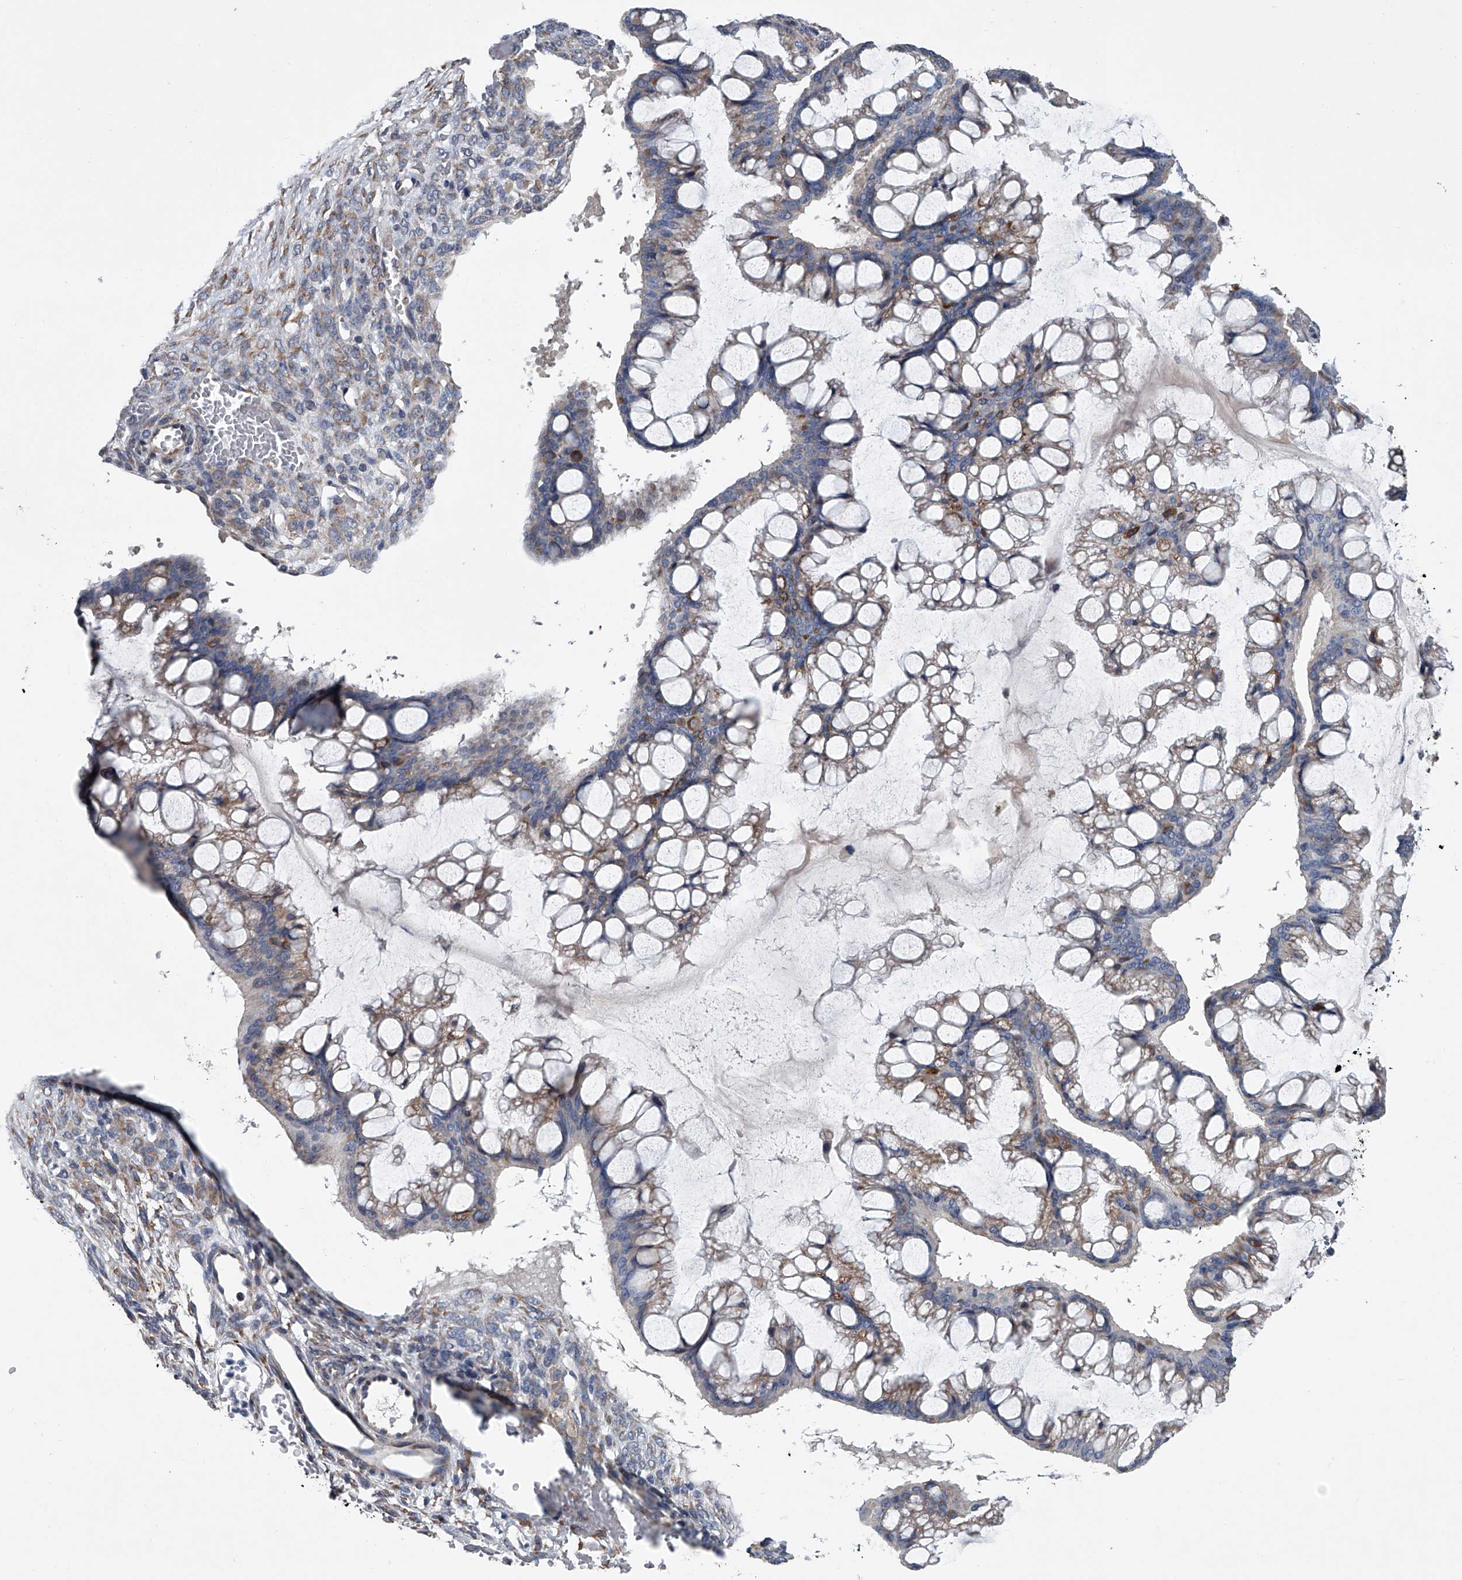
{"staining": {"intensity": "weak", "quantity": "25%-75%", "location": "cytoplasmic/membranous"}, "tissue": "ovarian cancer", "cell_type": "Tumor cells", "image_type": "cancer", "snomed": [{"axis": "morphology", "description": "Cystadenocarcinoma, mucinous, NOS"}, {"axis": "topography", "description": "Ovary"}], "caption": "This image demonstrates immunohistochemistry (IHC) staining of human ovarian mucinous cystadenocarcinoma, with low weak cytoplasmic/membranous positivity in approximately 25%-75% of tumor cells.", "gene": "ABCG1", "patient": {"sex": "female", "age": 73}}